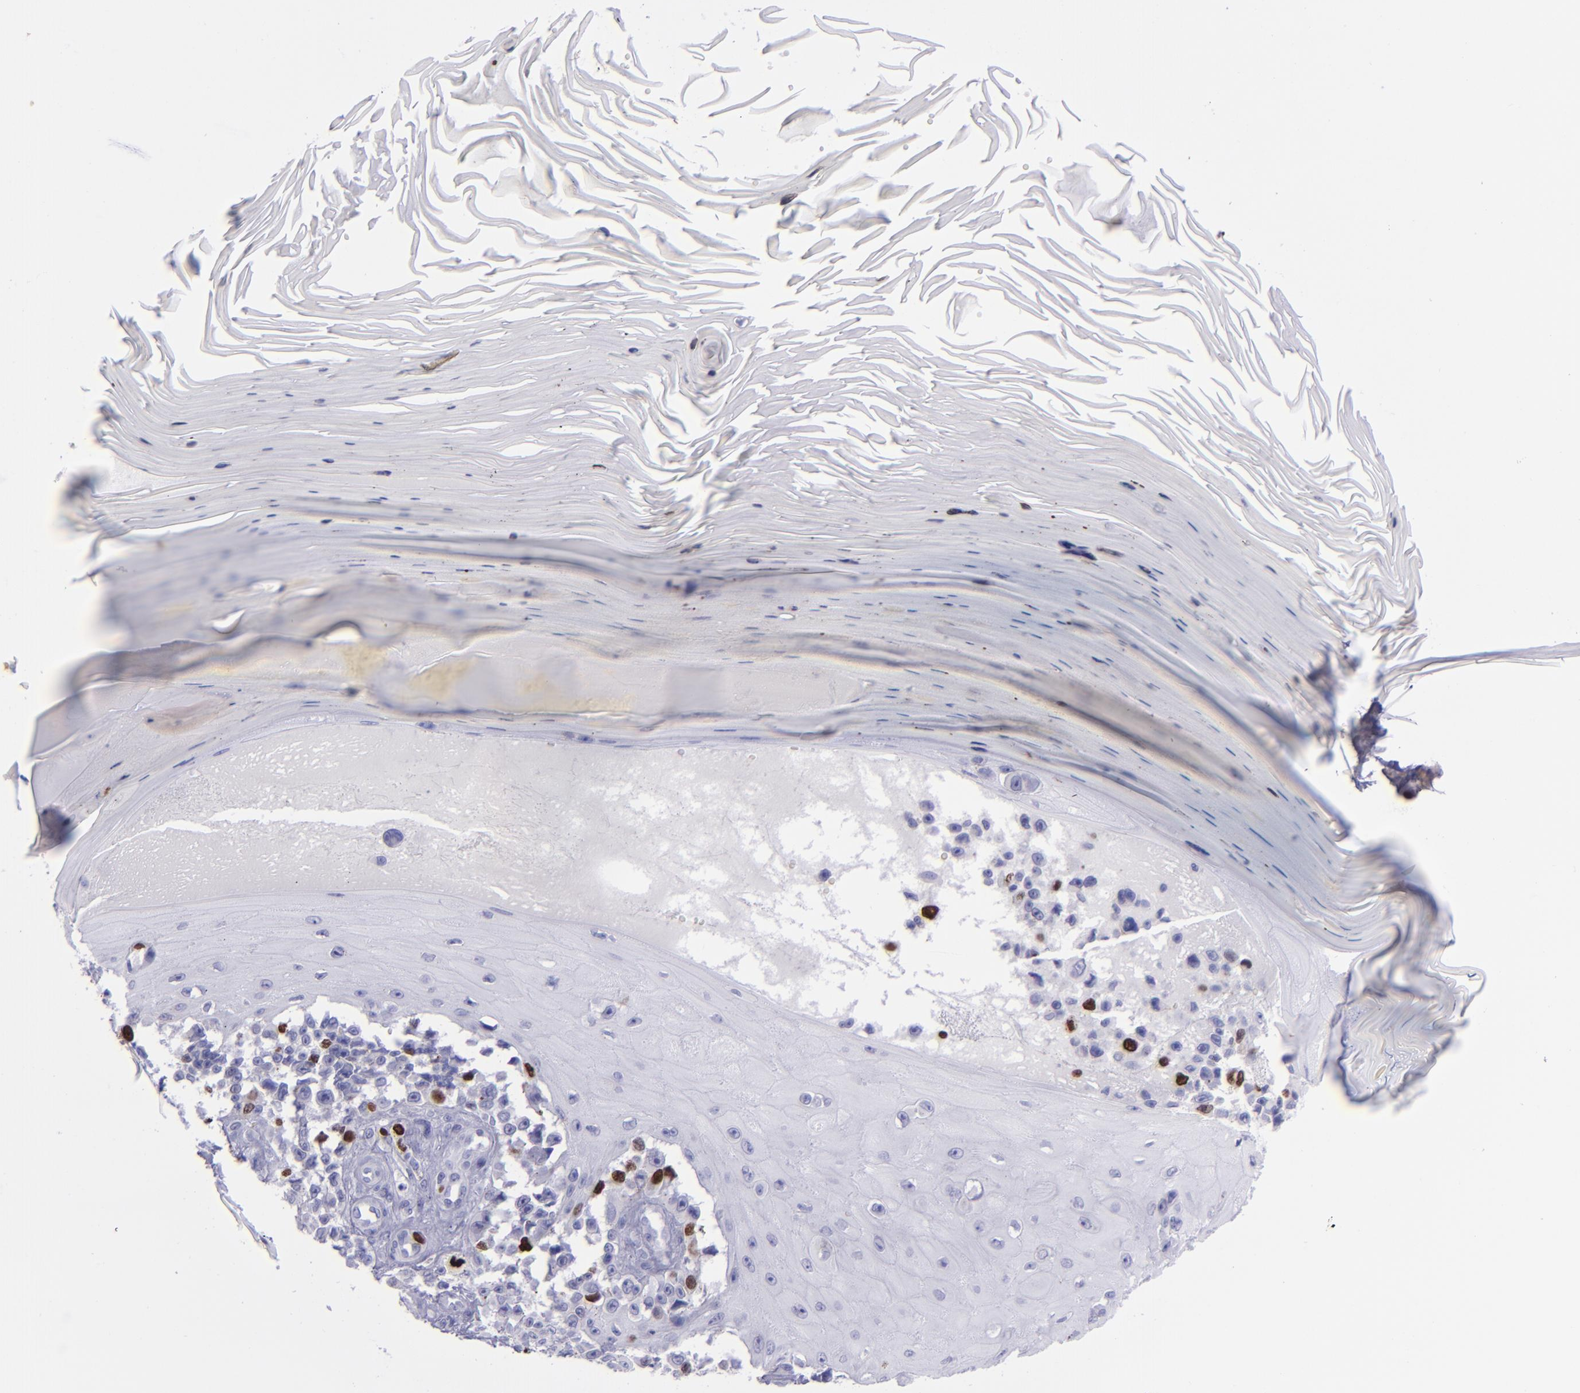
{"staining": {"intensity": "strong", "quantity": "<25%", "location": "nuclear"}, "tissue": "melanoma", "cell_type": "Tumor cells", "image_type": "cancer", "snomed": [{"axis": "morphology", "description": "Malignant melanoma, NOS"}, {"axis": "topography", "description": "Skin"}], "caption": "Tumor cells exhibit medium levels of strong nuclear expression in approximately <25% of cells in malignant melanoma. (IHC, brightfield microscopy, high magnification).", "gene": "TOP2A", "patient": {"sex": "female", "age": 82}}